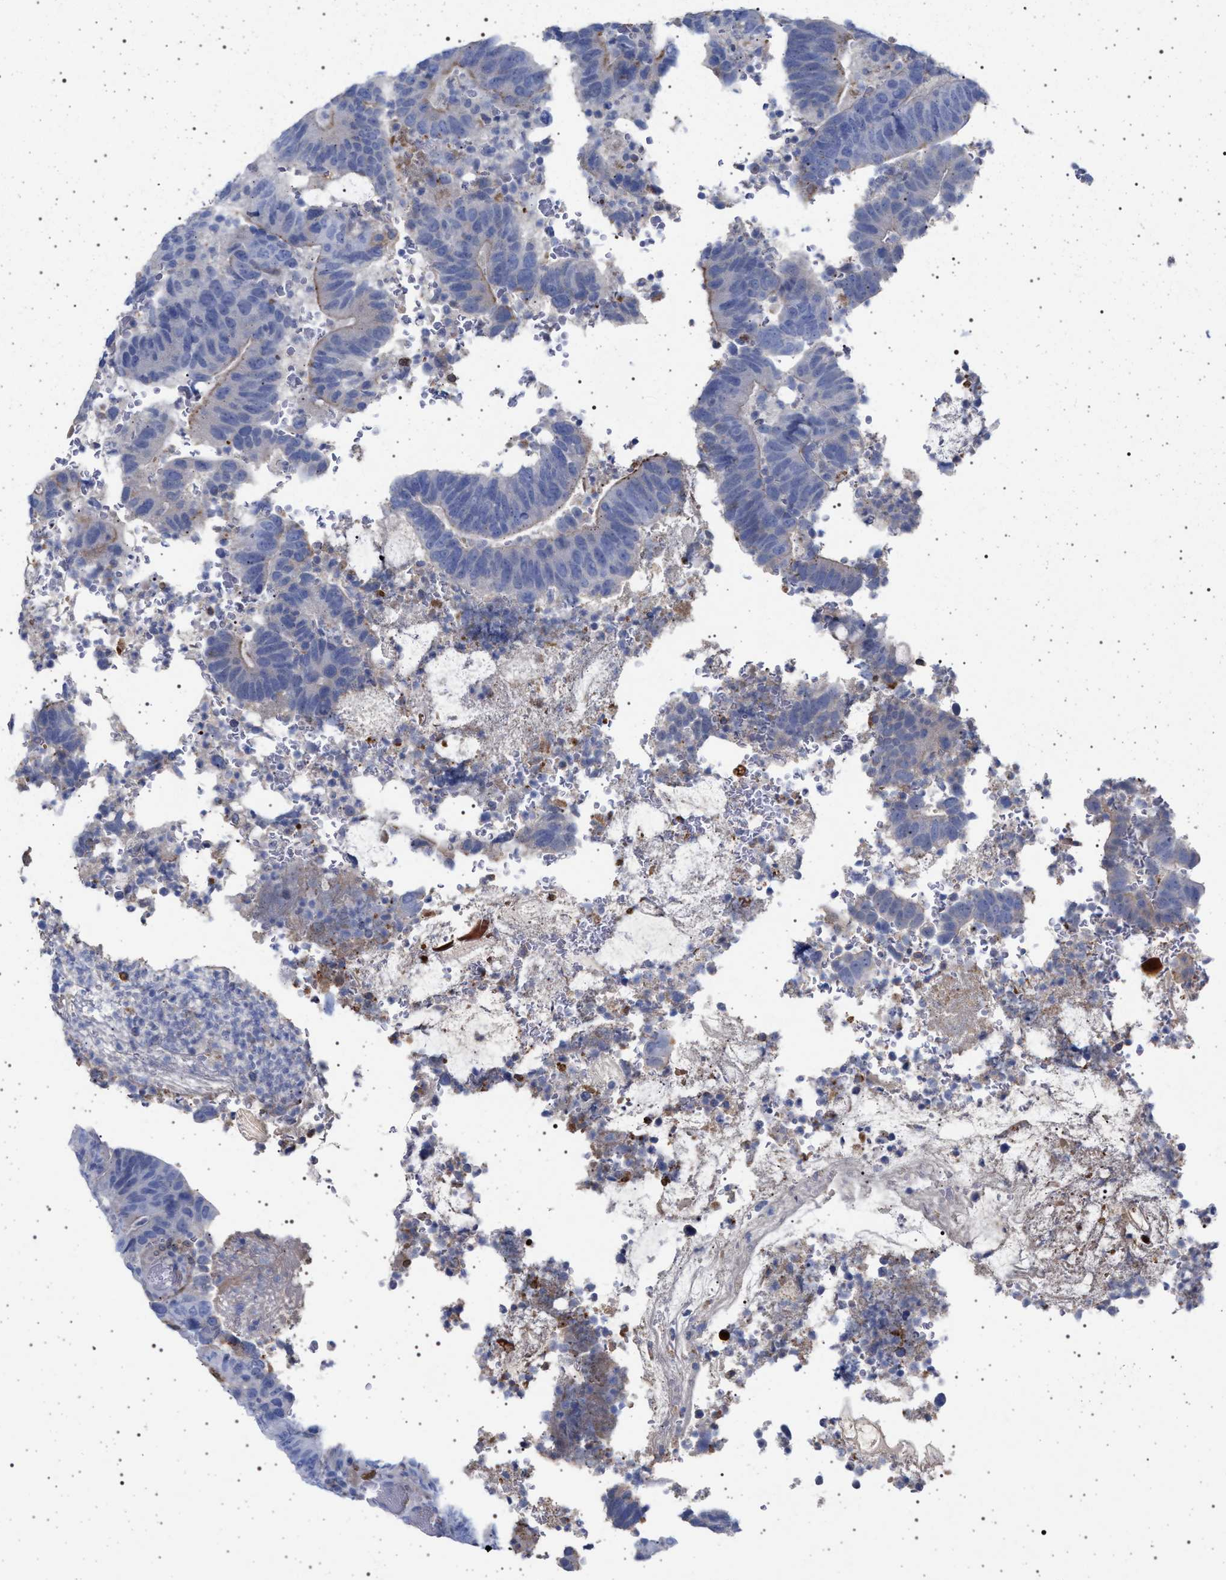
{"staining": {"intensity": "negative", "quantity": "none", "location": "none"}, "tissue": "colorectal cancer", "cell_type": "Tumor cells", "image_type": "cancer", "snomed": [{"axis": "morphology", "description": "Adenocarcinoma, NOS"}, {"axis": "topography", "description": "Colon"}], "caption": "Colorectal adenocarcinoma was stained to show a protein in brown. There is no significant expression in tumor cells.", "gene": "PLG", "patient": {"sex": "male", "age": 56}}